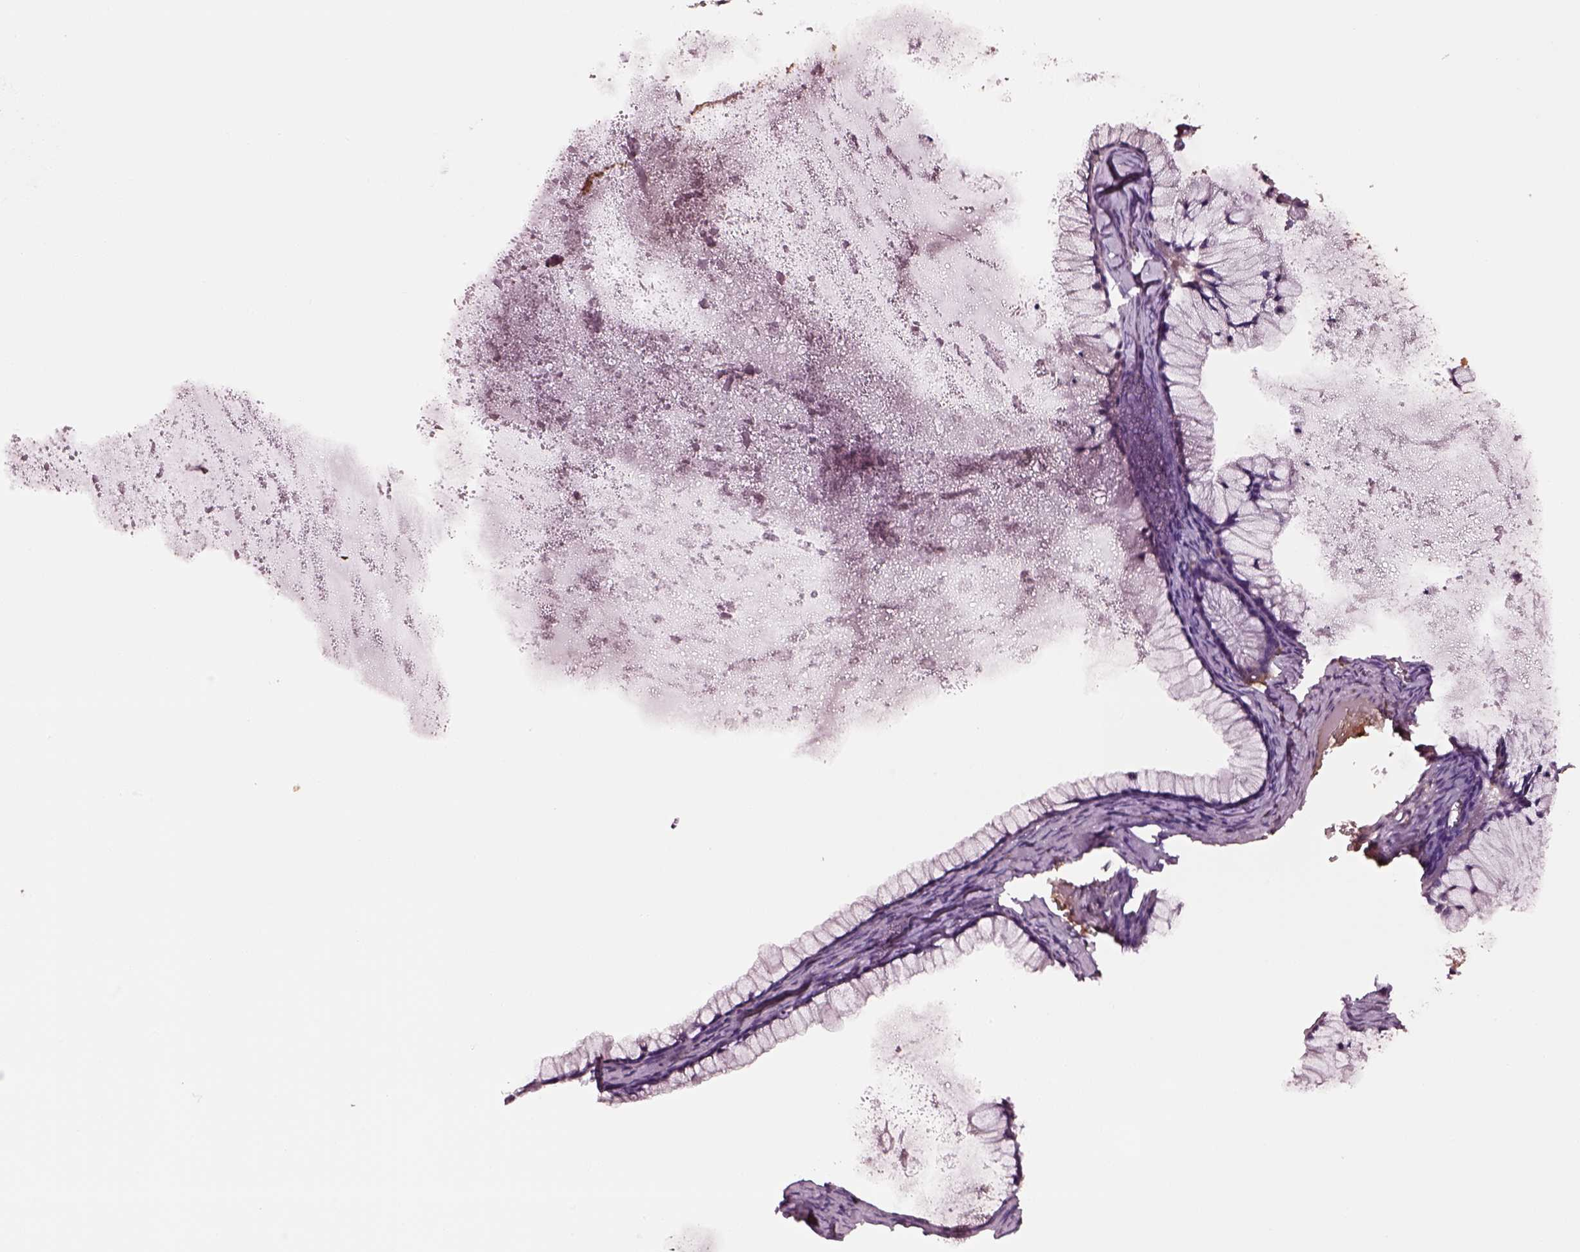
{"staining": {"intensity": "negative", "quantity": "none", "location": "none"}, "tissue": "ovarian cancer", "cell_type": "Tumor cells", "image_type": "cancer", "snomed": [{"axis": "morphology", "description": "Cystadenocarcinoma, mucinous, NOS"}, {"axis": "topography", "description": "Ovary"}], "caption": "High power microscopy photomicrograph of an immunohistochemistry (IHC) image of ovarian cancer (mucinous cystadenocarcinoma), revealing no significant positivity in tumor cells.", "gene": "TF", "patient": {"sex": "female", "age": 41}}